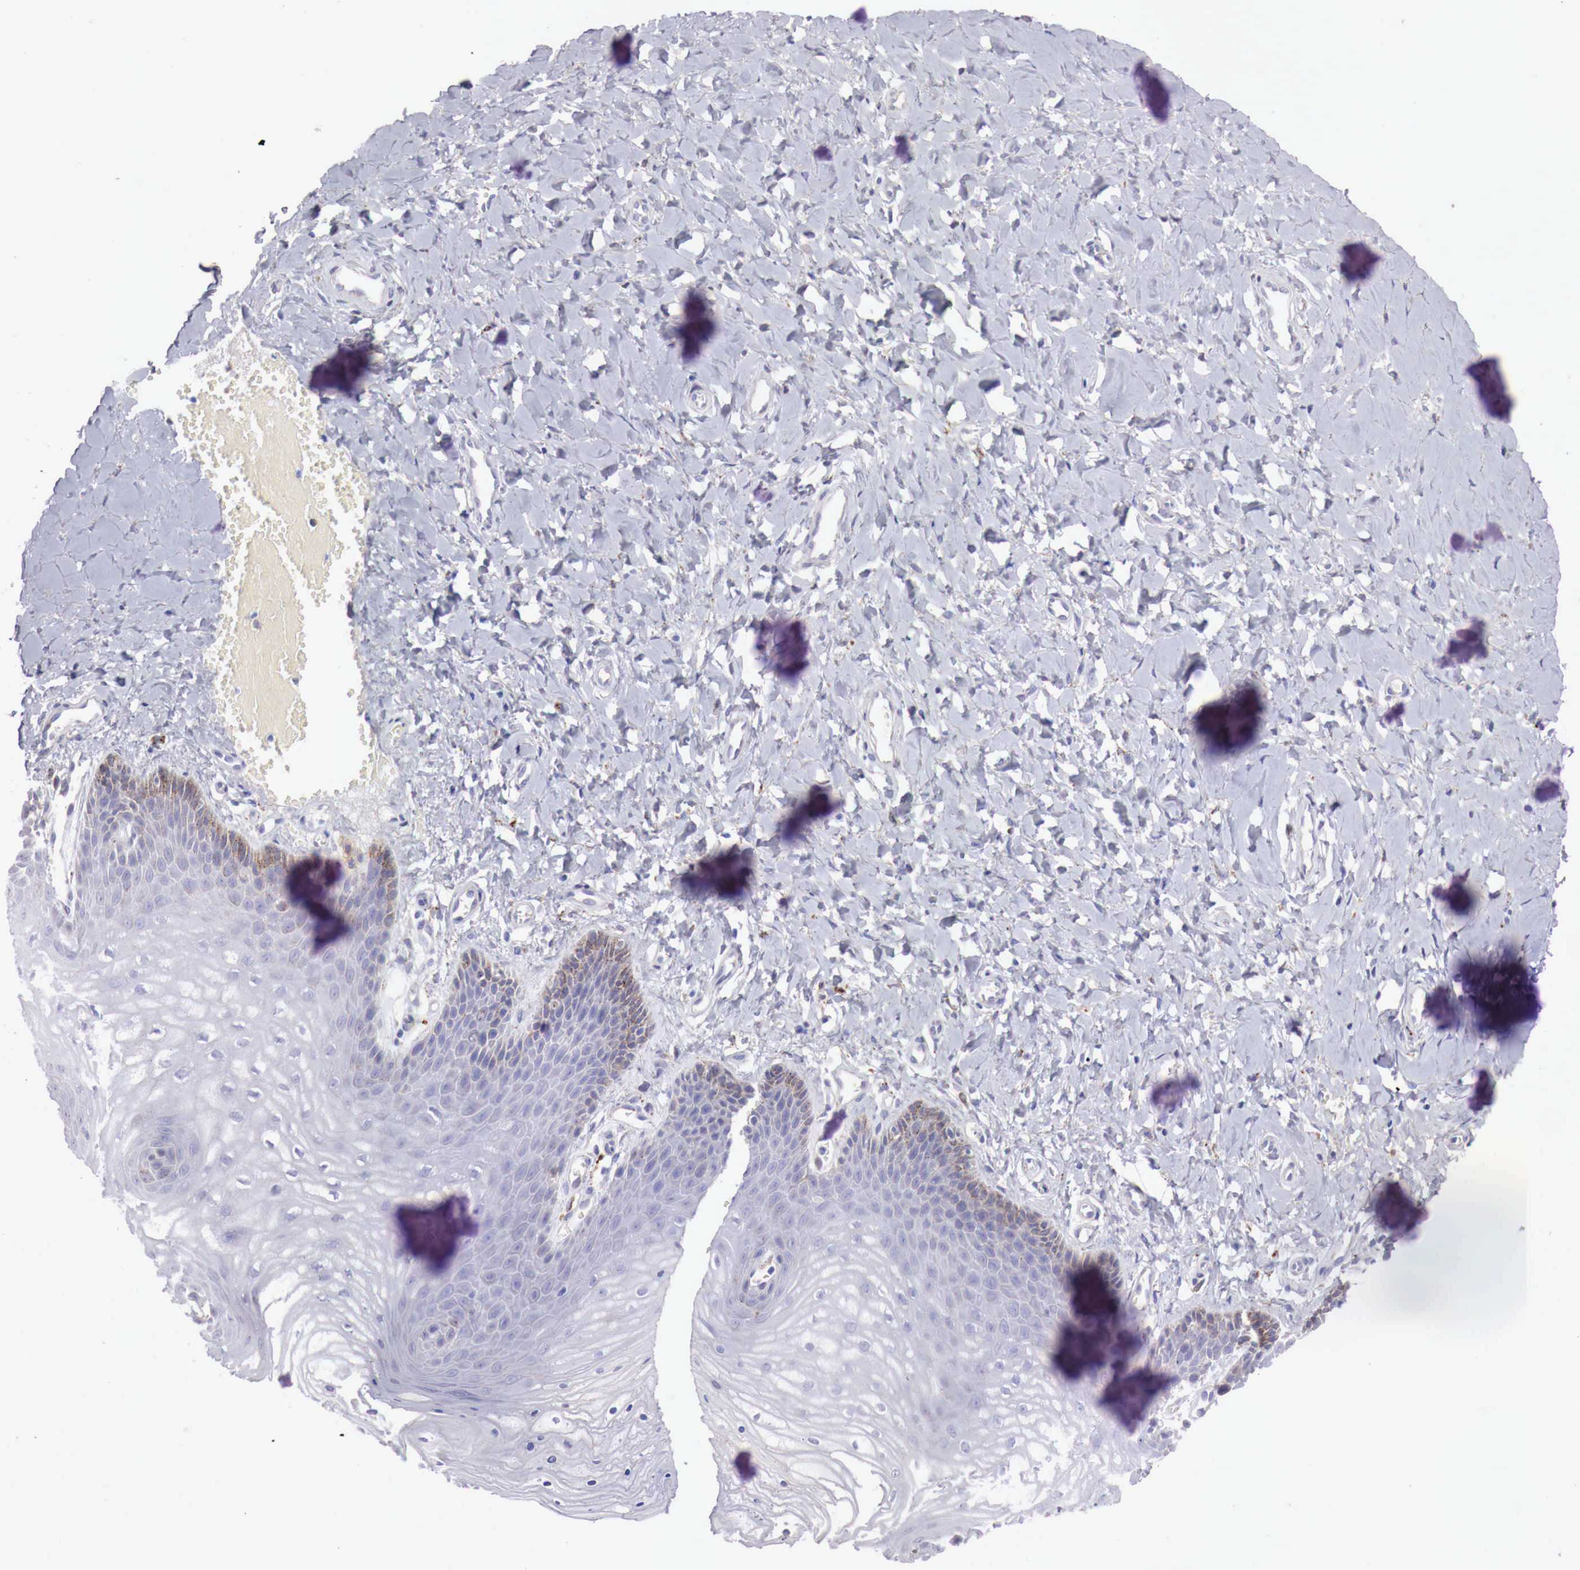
{"staining": {"intensity": "moderate", "quantity": "<25%", "location": "cytoplasmic/membranous"}, "tissue": "vagina", "cell_type": "Squamous epithelial cells", "image_type": "normal", "snomed": [{"axis": "morphology", "description": "Normal tissue, NOS"}, {"axis": "topography", "description": "Vagina"}], "caption": "A brown stain shows moderate cytoplasmic/membranous positivity of a protein in squamous epithelial cells of normal human vagina. (brown staining indicates protein expression, while blue staining denotes nuclei).", "gene": "GLA", "patient": {"sex": "female", "age": 68}}